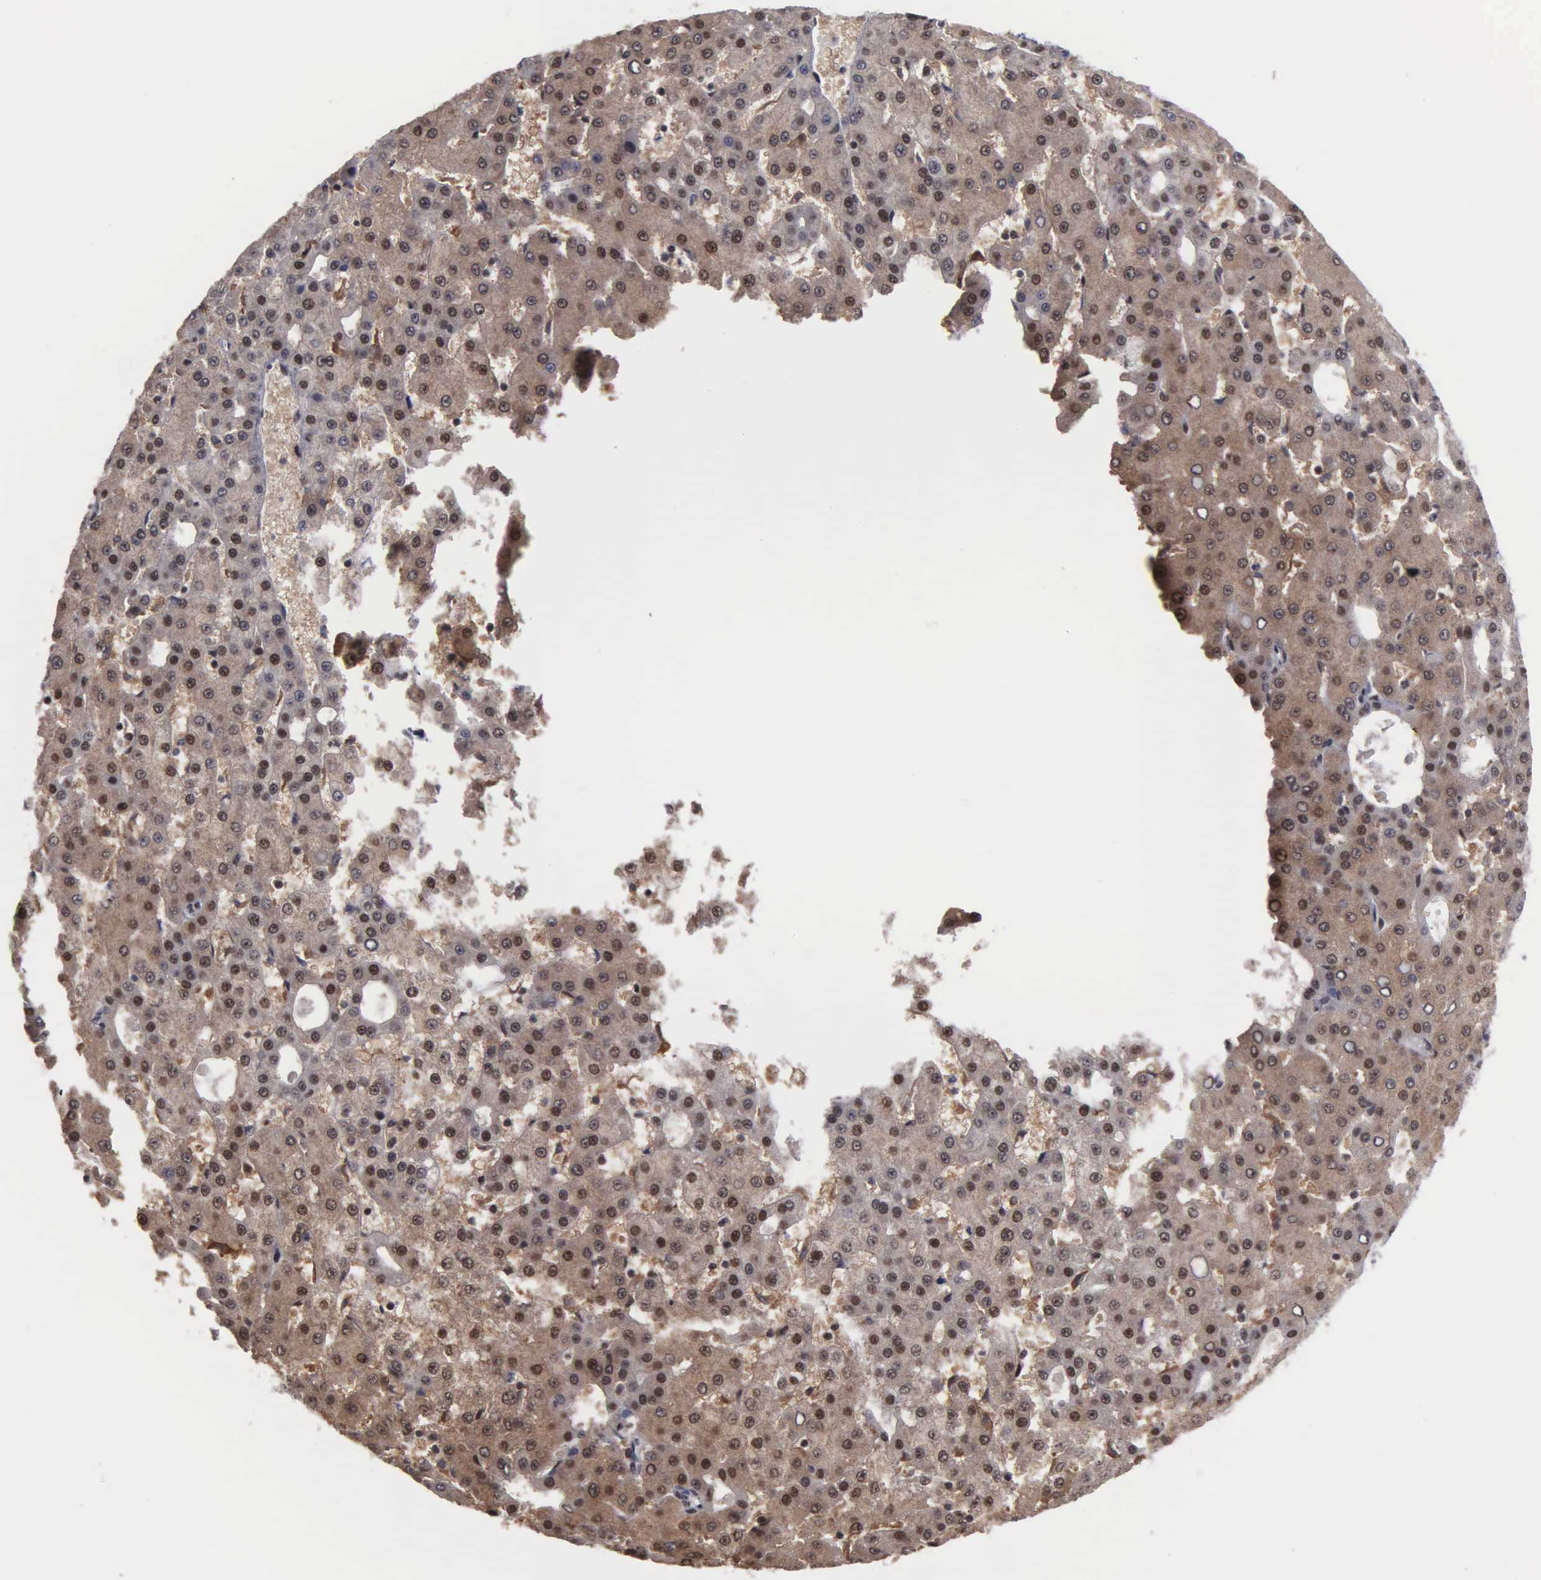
{"staining": {"intensity": "moderate", "quantity": ">75%", "location": "cytoplasmic/membranous,nuclear"}, "tissue": "liver cancer", "cell_type": "Tumor cells", "image_type": "cancer", "snomed": [{"axis": "morphology", "description": "Carcinoma, Hepatocellular, NOS"}, {"axis": "topography", "description": "Liver"}], "caption": "Immunohistochemistry photomicrograph of neoplastic tissue: liver cancer (hepatocellular carcinoma) stained using immunohistochemistry shows medium levels of moderate protein expression localized specifically in the cytoplasmic/membranous and nuclear of tumor cells, appearing as a cytoplasmic/membranous and nuclear brown color.", "gene": "KIAA0586", "patient": {"sex": "male", "age": 47}}